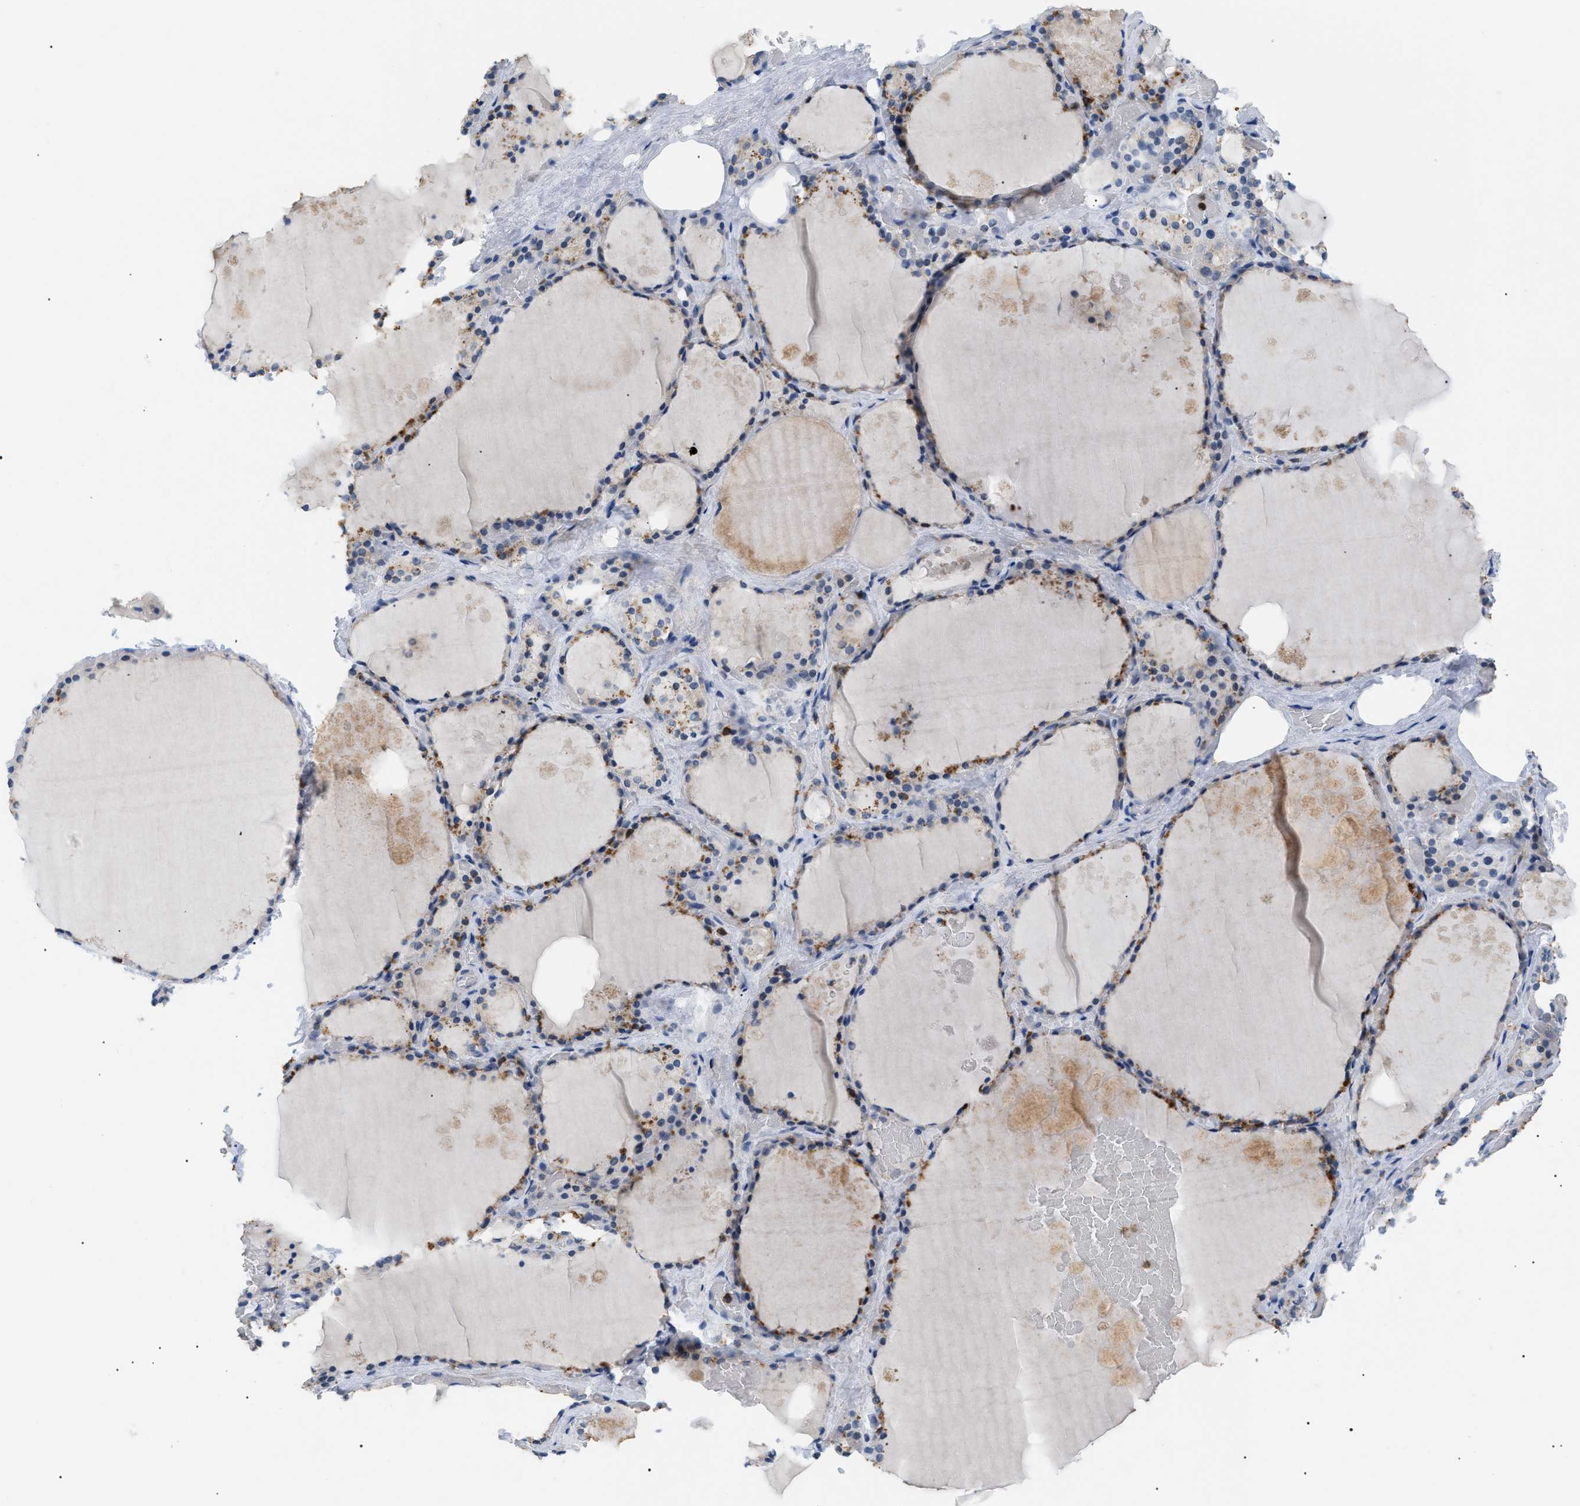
{"staining": {"intensity": "moderate", "quantity": "<25%", "location": "cytoplasmic/membranous"}, "tissue": "thyroid gland", "cell_type": "Glandular cells", "image_type": "normal", "snomed": [{"axis": "morphology", "description": "Normal tissue, NOS"}, {"axis": "topography", "description": "Thyroid gland"}], "caption": "Protein expression by IHC displays moderate cytoplasmic/membranous positivity in about <25% of glandular cells in benign thyroid gland. The staining was performed using DAB (3,3'-diaminobenzidine), with brown indicating positive protein expression. Nuclei are stained blue with hematoxylin.", "gene": "INPP5D", "patient": {"sex": "male", "age": 61}}